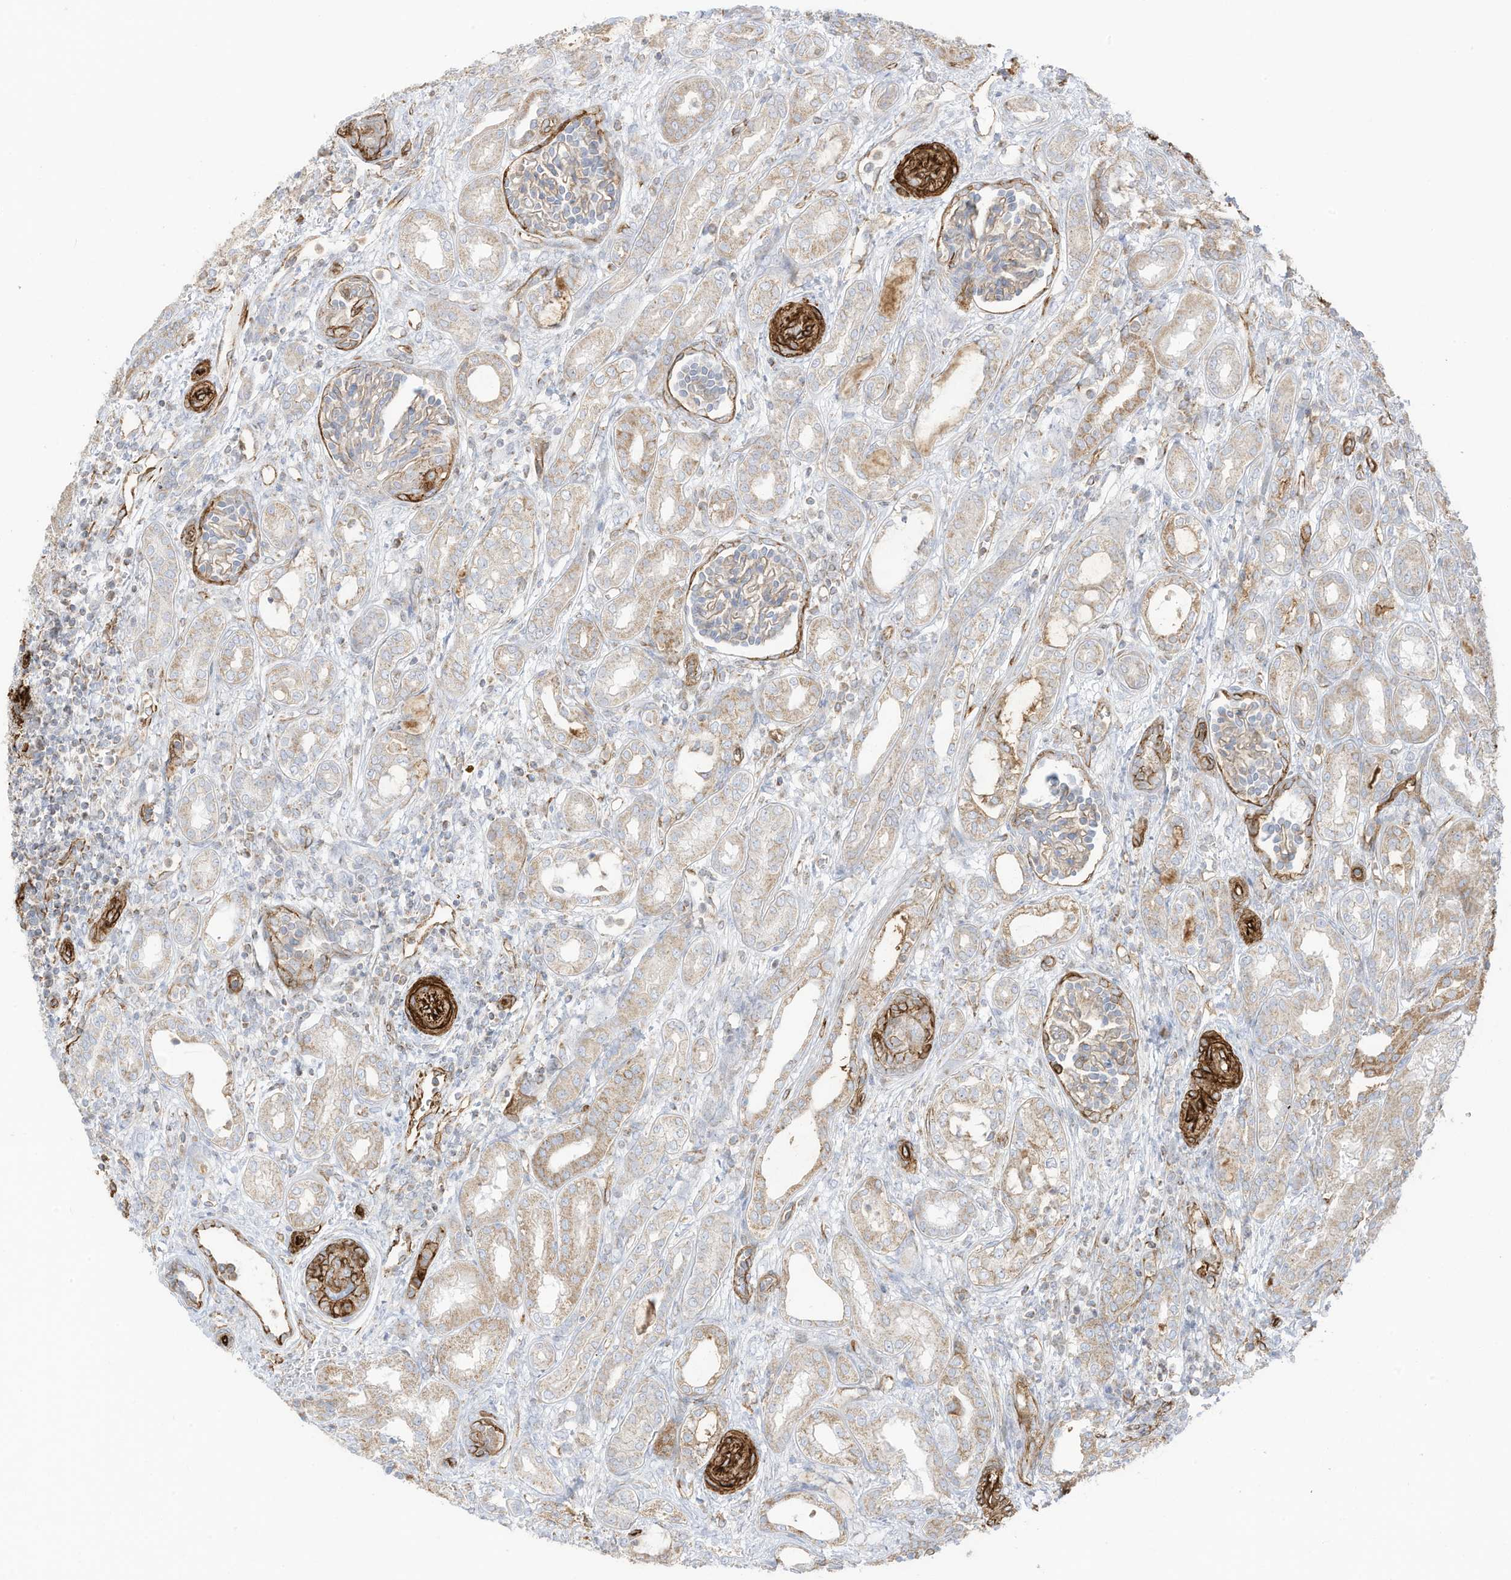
{"staining": {"intensity": "weak", "quantity": "<25%", "location": "cytoplasmic/membranous"}, "tissue": "kidney", "cell_type": "Cells in glomeruli", "image_type": "normal", "snomed": [{"axis": "morphology", "description": "Normal tissue, NOS"}, {"axis": "morphology", "description": "Neoplasm, malignant, NOS"}, {"axis": "topography", "description": "Kidney"}], "caption": "Protein analysis of unremarkable kidney exhibits no significant expression in cells in glomeruli.", "gene": "ABCB7", "patient": {"sex": "female", "age": 1}}